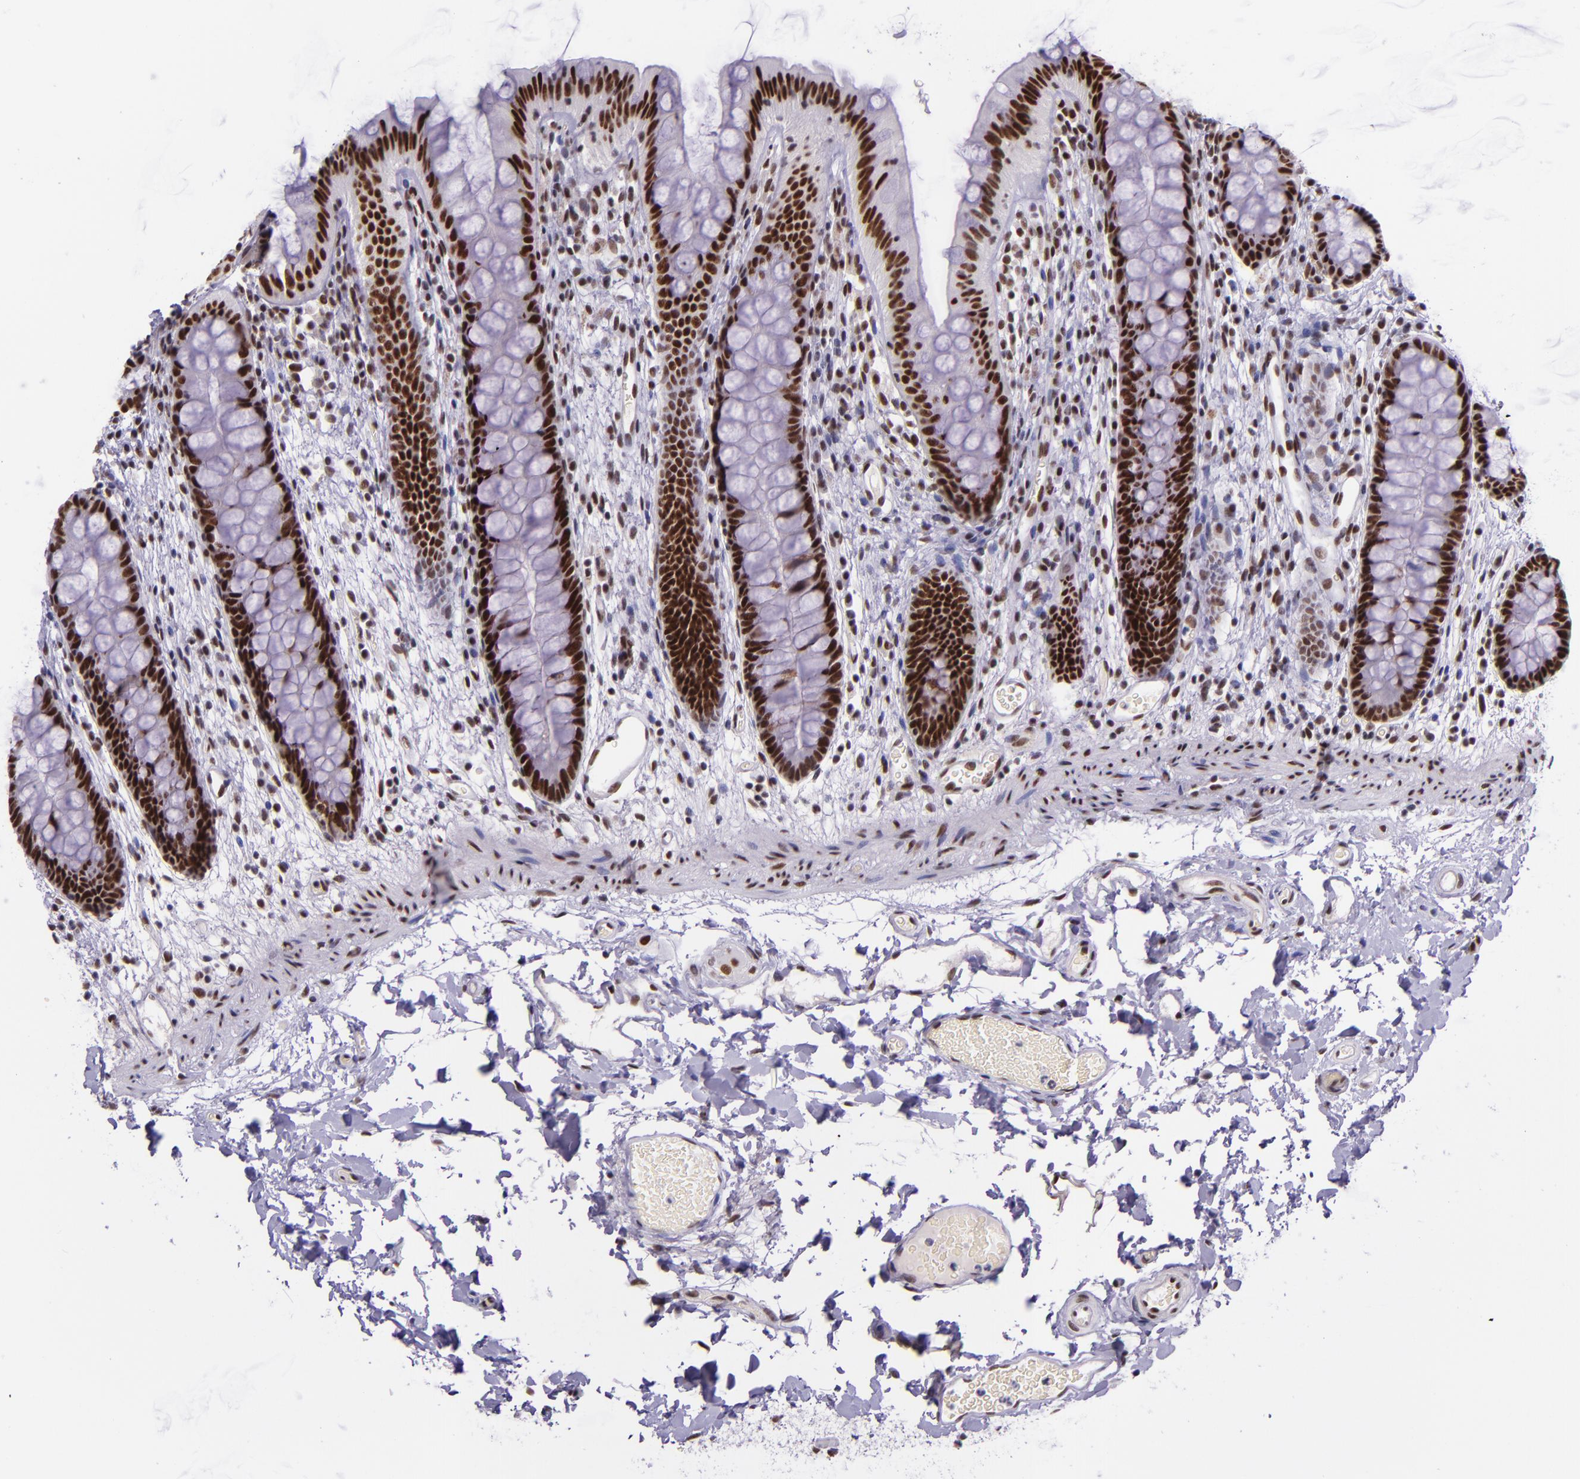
{"staining": {"intensity": "moderate", "quantity": ">75%", "location": "nuclear"}, "tissue": "colon", "cell_type": "Endothelial cells", "image_type": "normal", "snomed": [{"axis": "morphology", "description": "Normal tissue, NOS"}, {"axis": "topography", "description": "Smooth muscle"}, {"axis": "topography", "description": "Colon"}], "caption": "A medium amount of moderate nuclear staining is seen in about >75% of endothelial cells in unremarkable colon.", "gene": "GPKOW", "patient": {"sex": "male", "age": 67}}